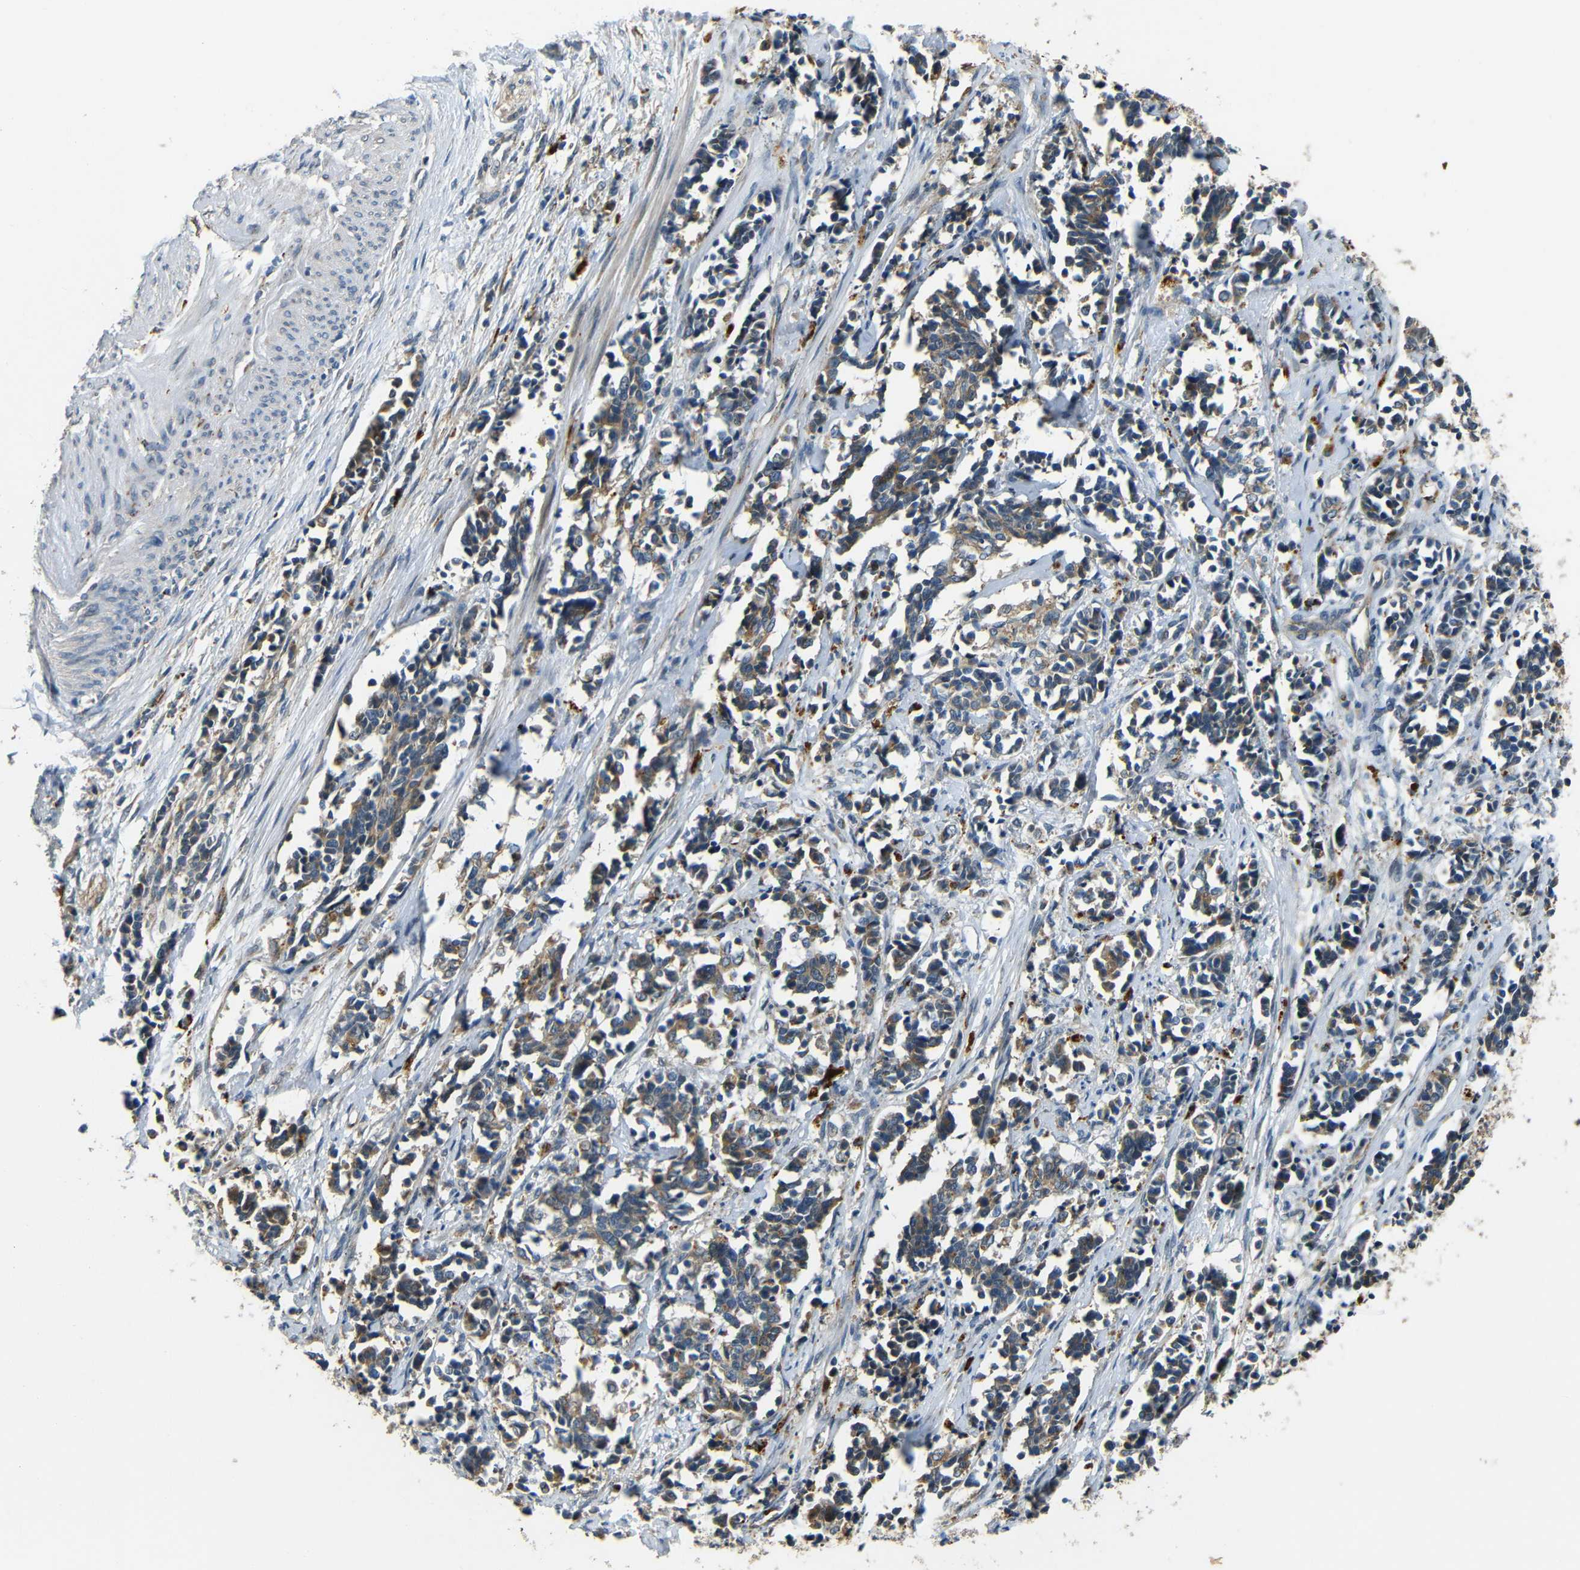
{"staining": {"intensity": "moderate", "quantity": ">75%", "location": "cytoplasmic/membranous"}, "tissue": "cervical cancer", "cell_type": "Tumor cells", "image_type": "cancer", "snomed": [{"axis": "morphology", "description": "Squamous cell carcinoma, NOS"}, {"axis": "topography", "description": "Cervix"}], "caption": "High-power microscopy captured an immunohistochemistry histopathology image of cervical cancer (squamous cell carcinoma), revealing moderate cytoplasmic/membranous expression in about >75% of tumor cells. The staining was performed using DAB (3,3'-diaminobenzidine) to visualize the protein expression in brown, while the nuclei were stained in blue with hematoxylin (Magnification: 20x).", "gene": "ATP7A", "patient": {"sex": "female", "age": 35}}